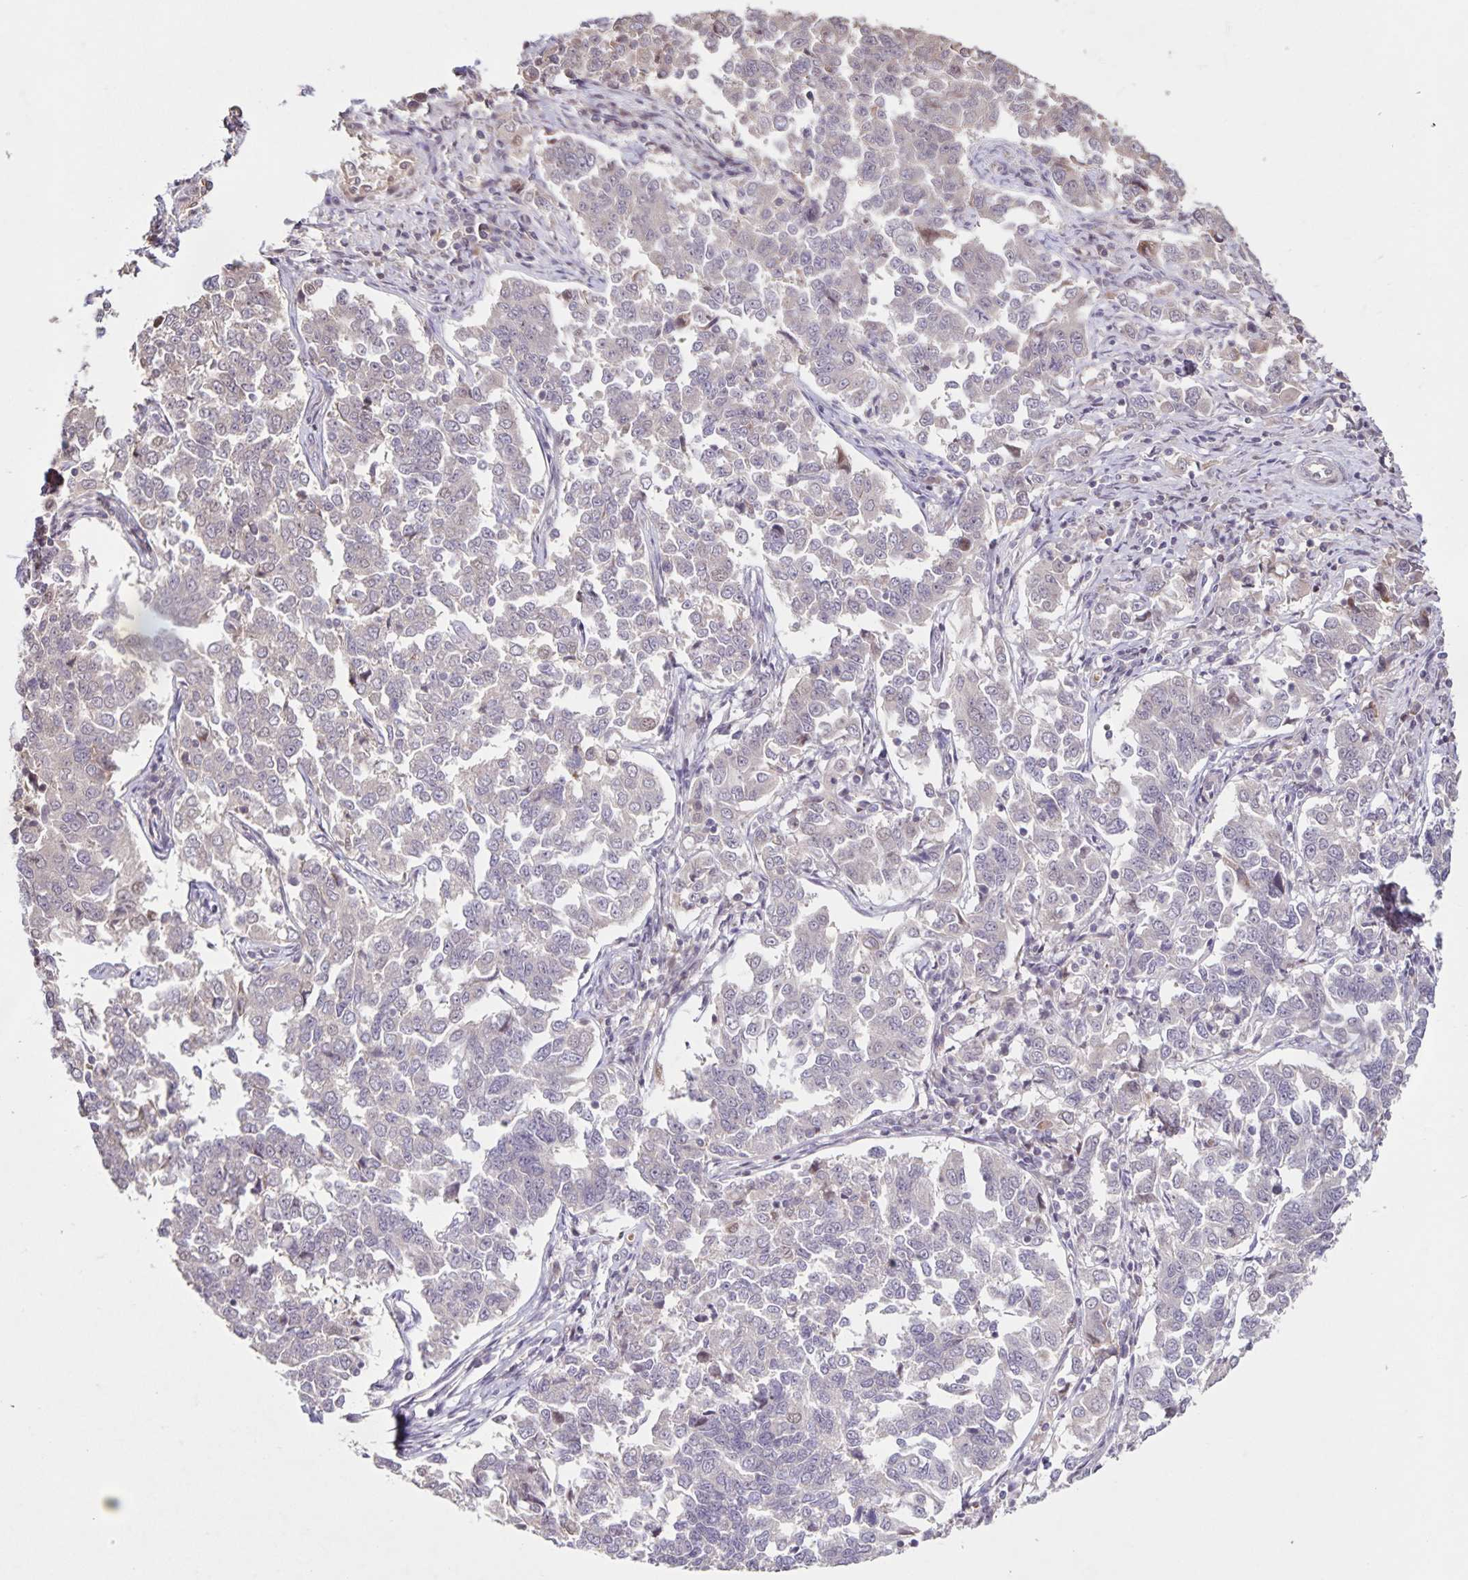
{"staining": {"intensity": "weak", "quantity": "<25%", "location": "nuclear"}, "tissue": "endometrial cancer", "cell_type": "Tumor cells", "image_type": "cancer", "snomed": [{"axis": "morphology", "description": "Adenocarcinoma, NOS"}, {"axis": "topography", "description": "Endometrium"}], "caption": "A high-resolution photomicrograph shows immunohistochemistry staining of adenocarcinoma (endometrial), which reveals no significant positivity in tumor cells.", "gene": "GDF2", "patient": {"sex": "female", "age": 43}}